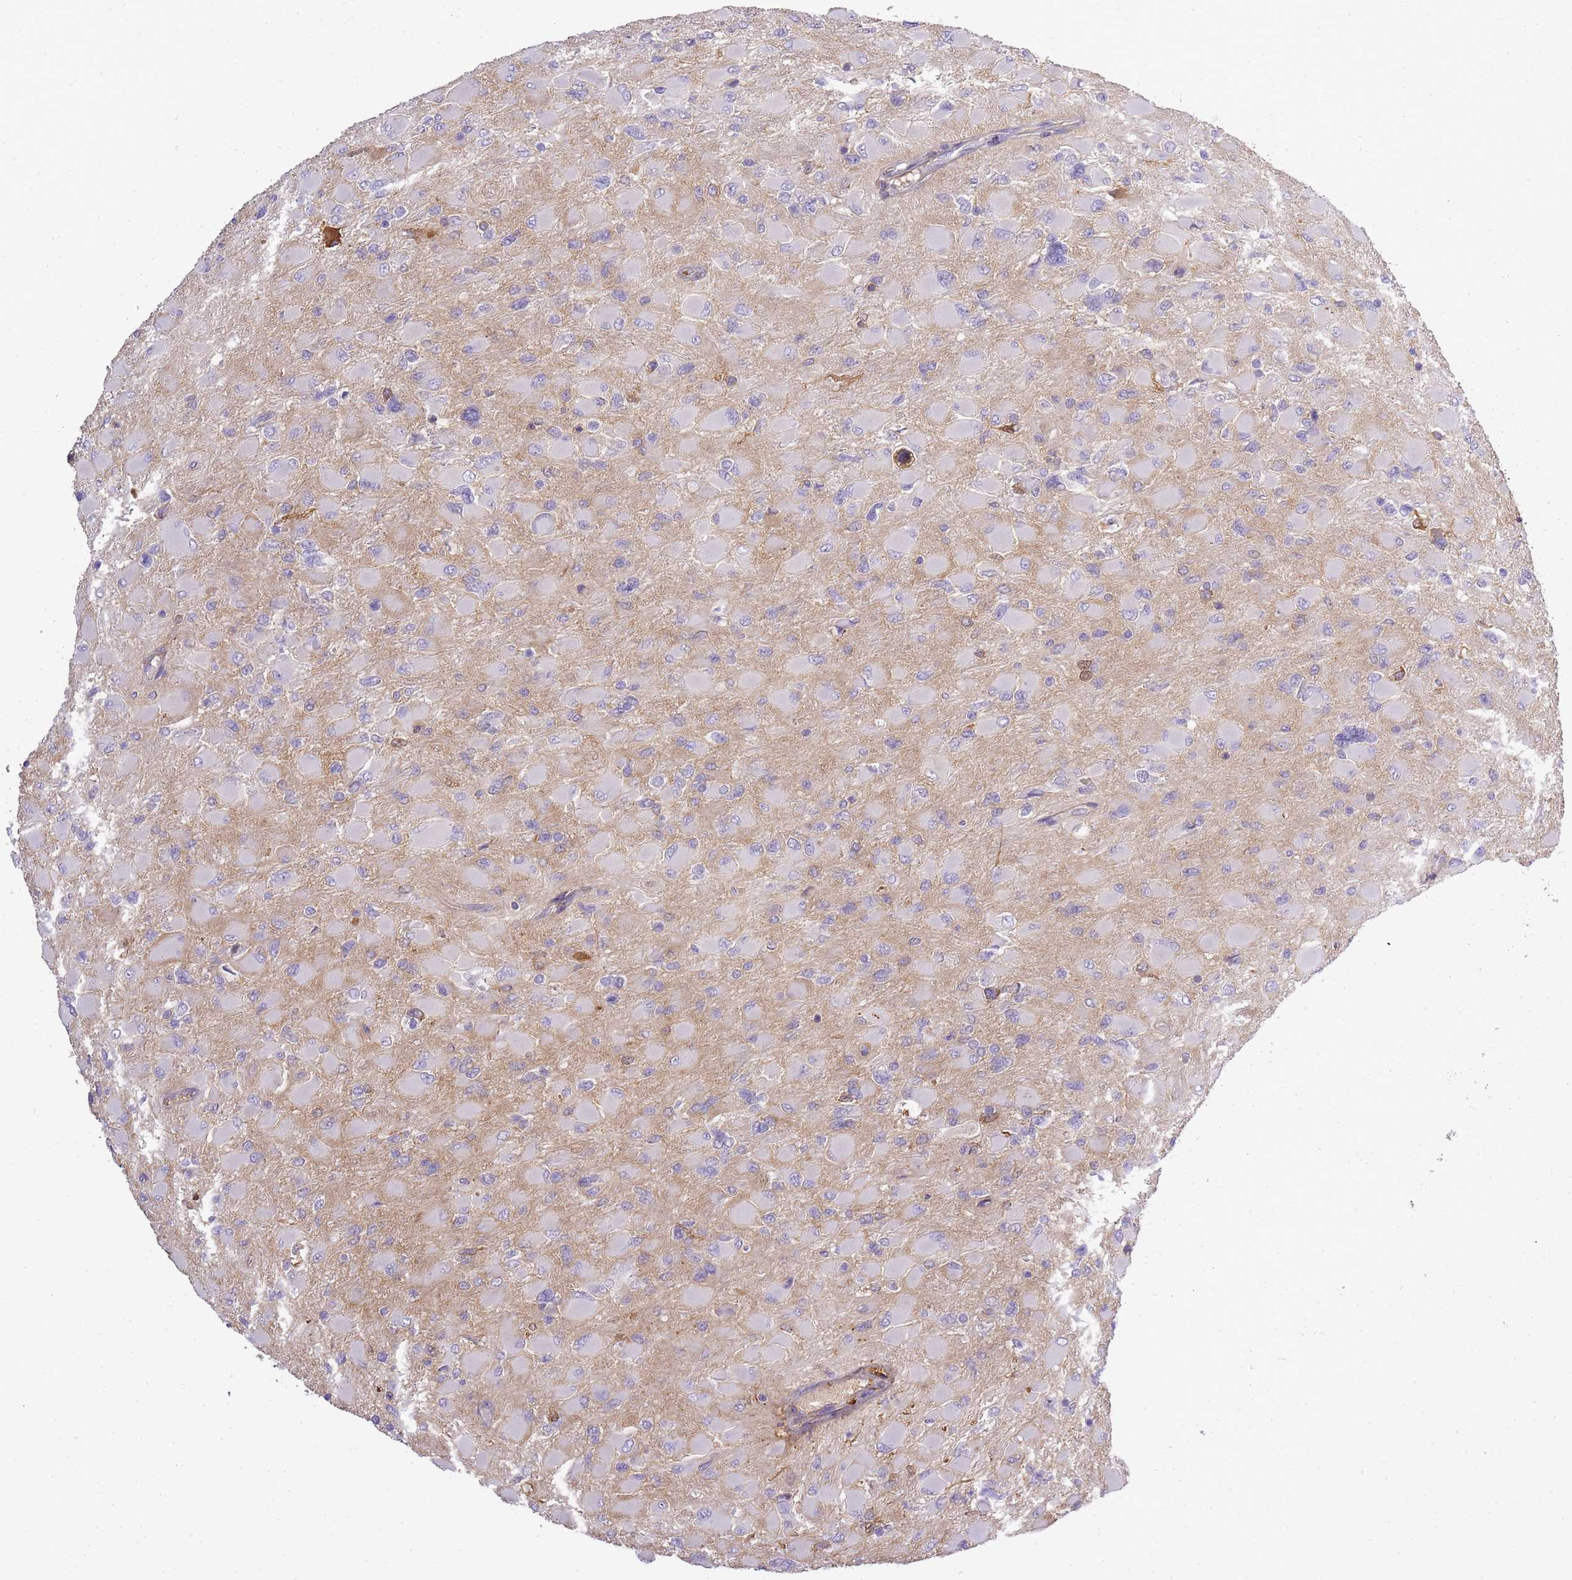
{"staining": {"intensity": "negative", "quantity": "none", "location": "none"}, "tissue": "glioma", "cell_type": "Tumor cells", "image_type": "cancer", "snomed": [{"axis": "morphology", "description": "Glioma, malignant, High grade"}, {"axis": "topography", "description": "Cerebral cortex"}], "caption": "DAB immunohistochemical staining of human malignant glioma (high-grade) demonstrates no significant expression in tumor cells. Brightfield microscopy of immunohistochemistry (IHC) stained with DAB (3,3'-diaminobenzidine) (brown) and hematoxylin (blue), captured at high magnification.", "gene": "IGKV1D-42", "patient": {"sex": "female", "age": 36}}